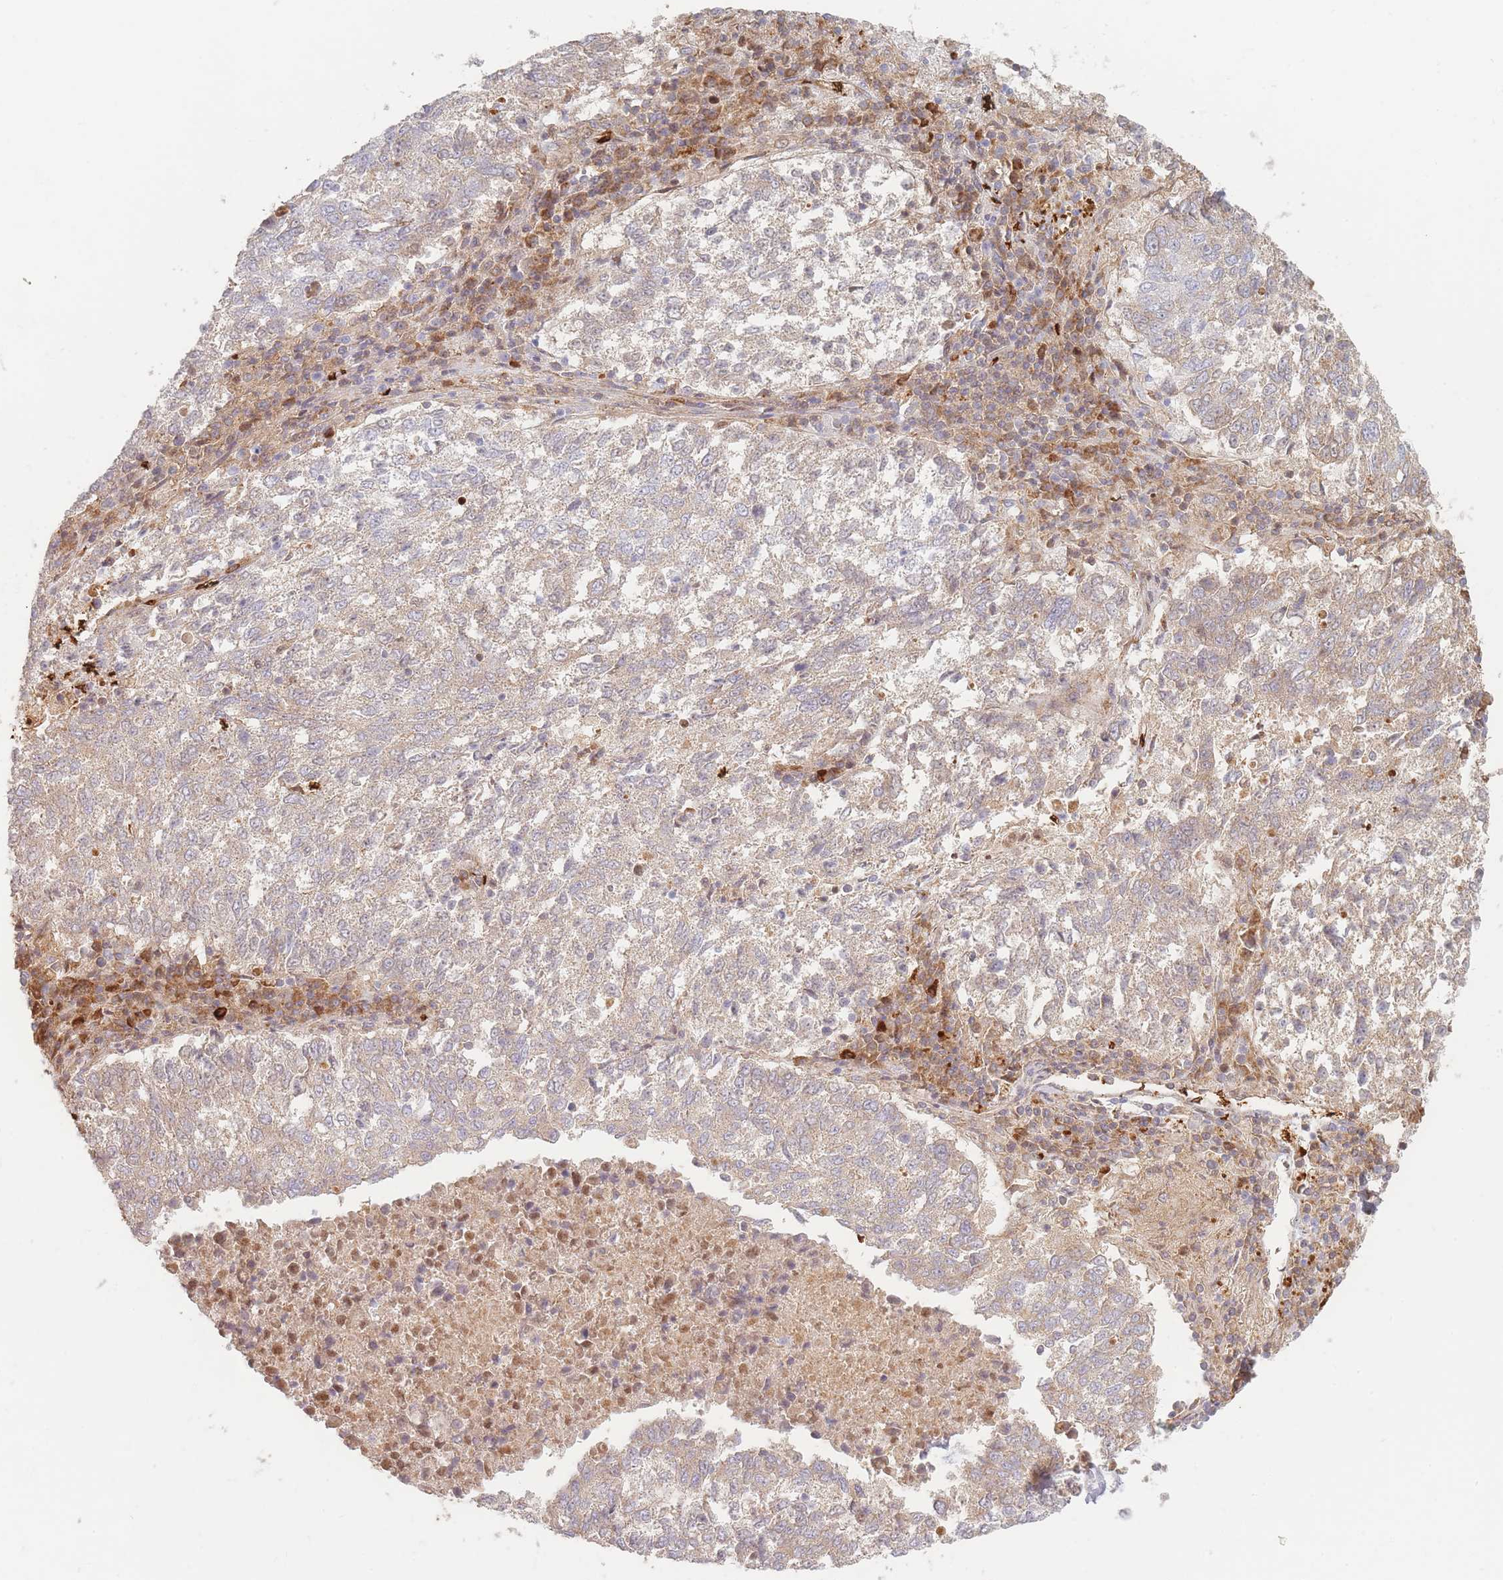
{"staining": {"intensity": "weak", "quantity": "25%-75%", "location": "cytoplasmic/membranous"}, "tissue": "lung cancer", "cell_type": "Tumor cells", "image_type": "cancer", "snomed": [{"axis": "morphology", "description": "Squamous cell carcinoma, NOS"}, {"axis": "topography", "description": "Lung"}], "caption": "A high-resolution micrograph shows immunohistochemistry staining of lung squamous cell carcinoma, which demonstrates weak cytoplasmic/membranous expression in approximately 25%-75% of tumor cells.", "gene": "SLC2A6", "patient": {"sex": "male", "age": 73}}